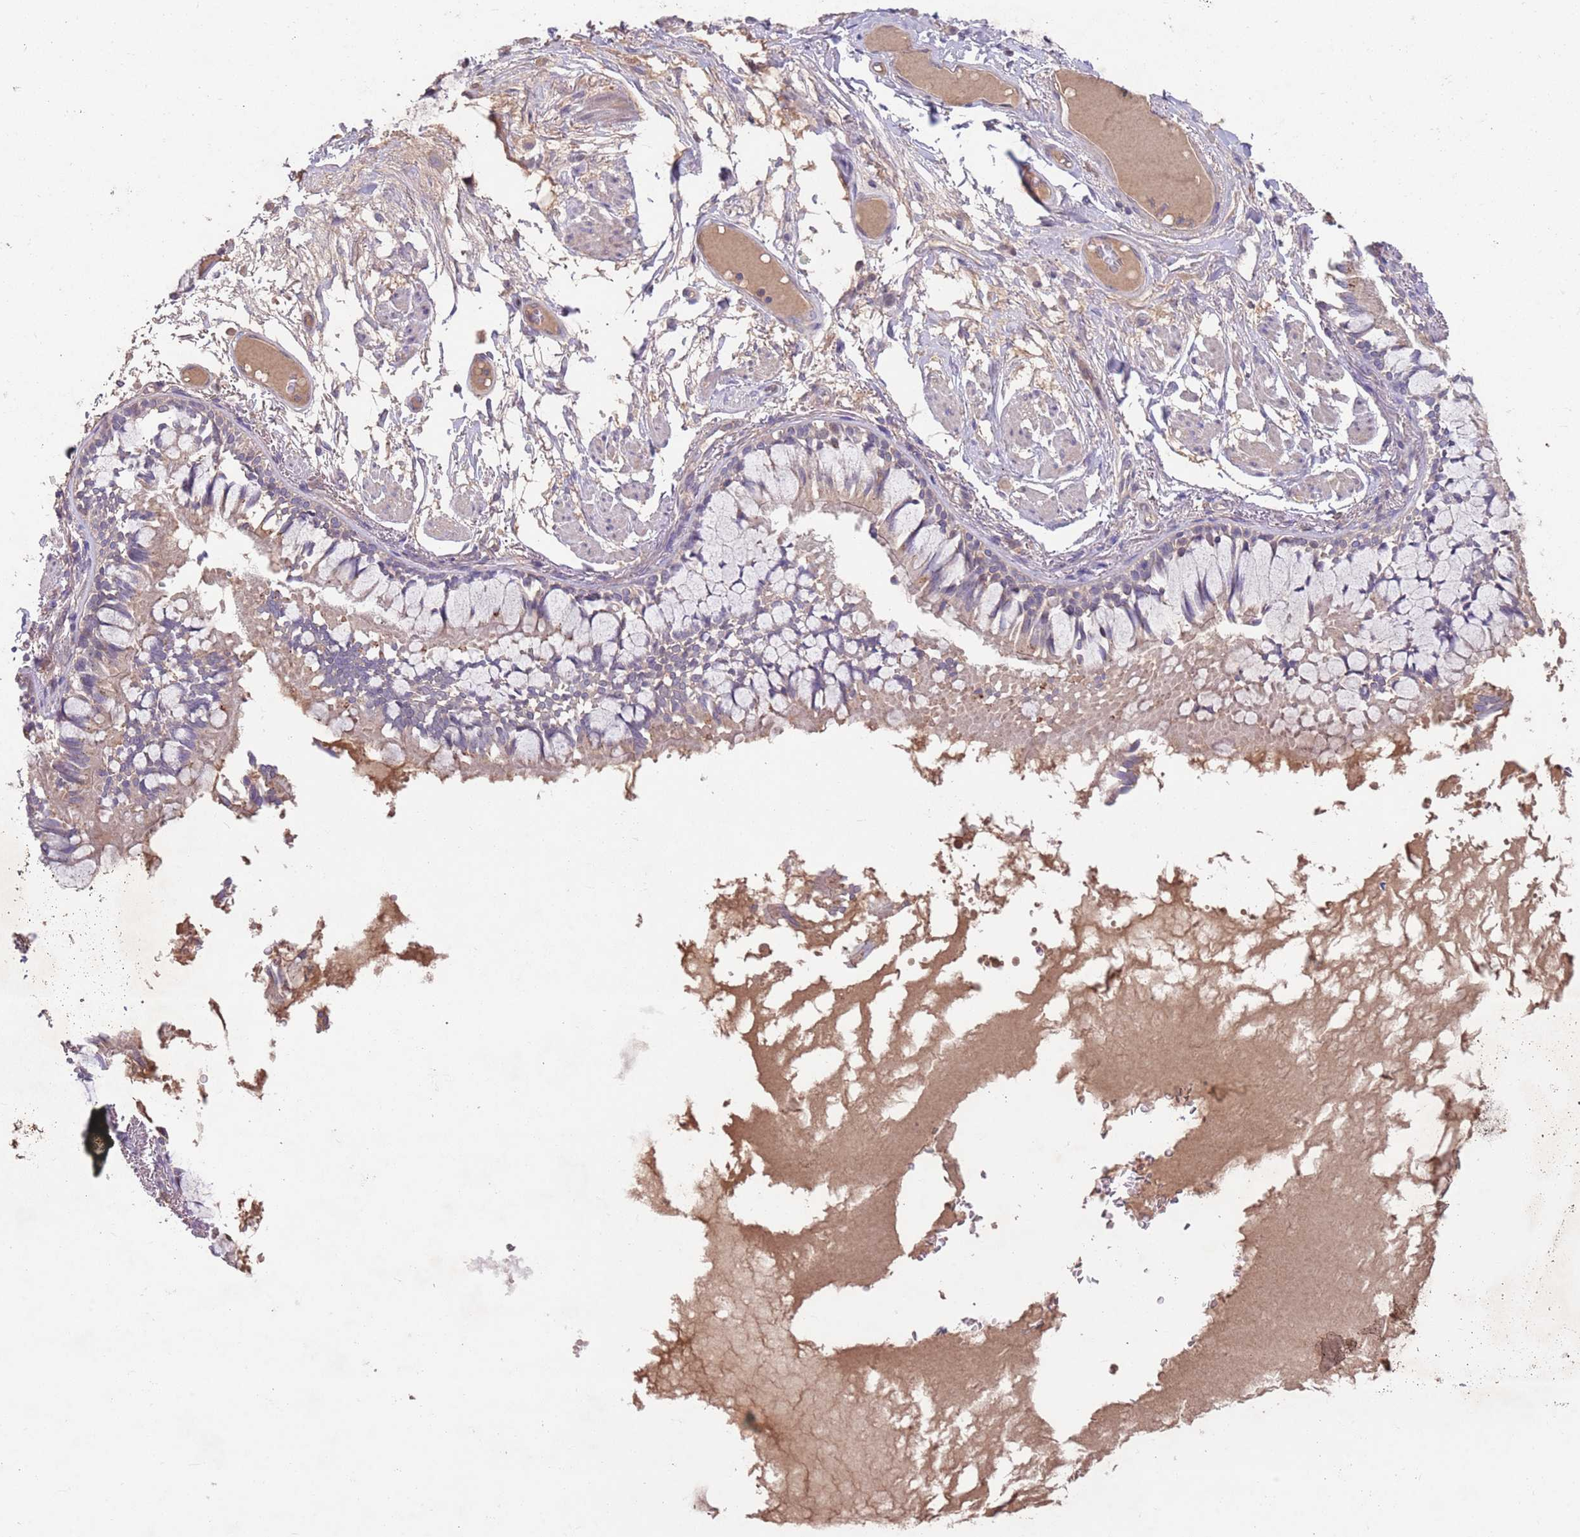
{"staining": {"intensity": "moderate", "quantity": "<25%", "location": "cytoplasmic/membranous"}, "tissue": "bronchus", "cell_type": "Respiratory epithelial cells", "image_type": "normal", "snomed": [{"axis": "morphology", "description": "Normal tissue, NOS"}, {"axis": "topography", "description": "Bronchus"}], "caption": "Immunohistochemistry (IHC) of normal human bronchus demonstrates low levels of moderate cytoplasmic/membranous staining in about <25% of respiratory epithelial cells. (DAB = brown stain, brightfield microscopy at high magnification).", "gene": "MEI1", "patient": {"sex": "male", "age": 70}}